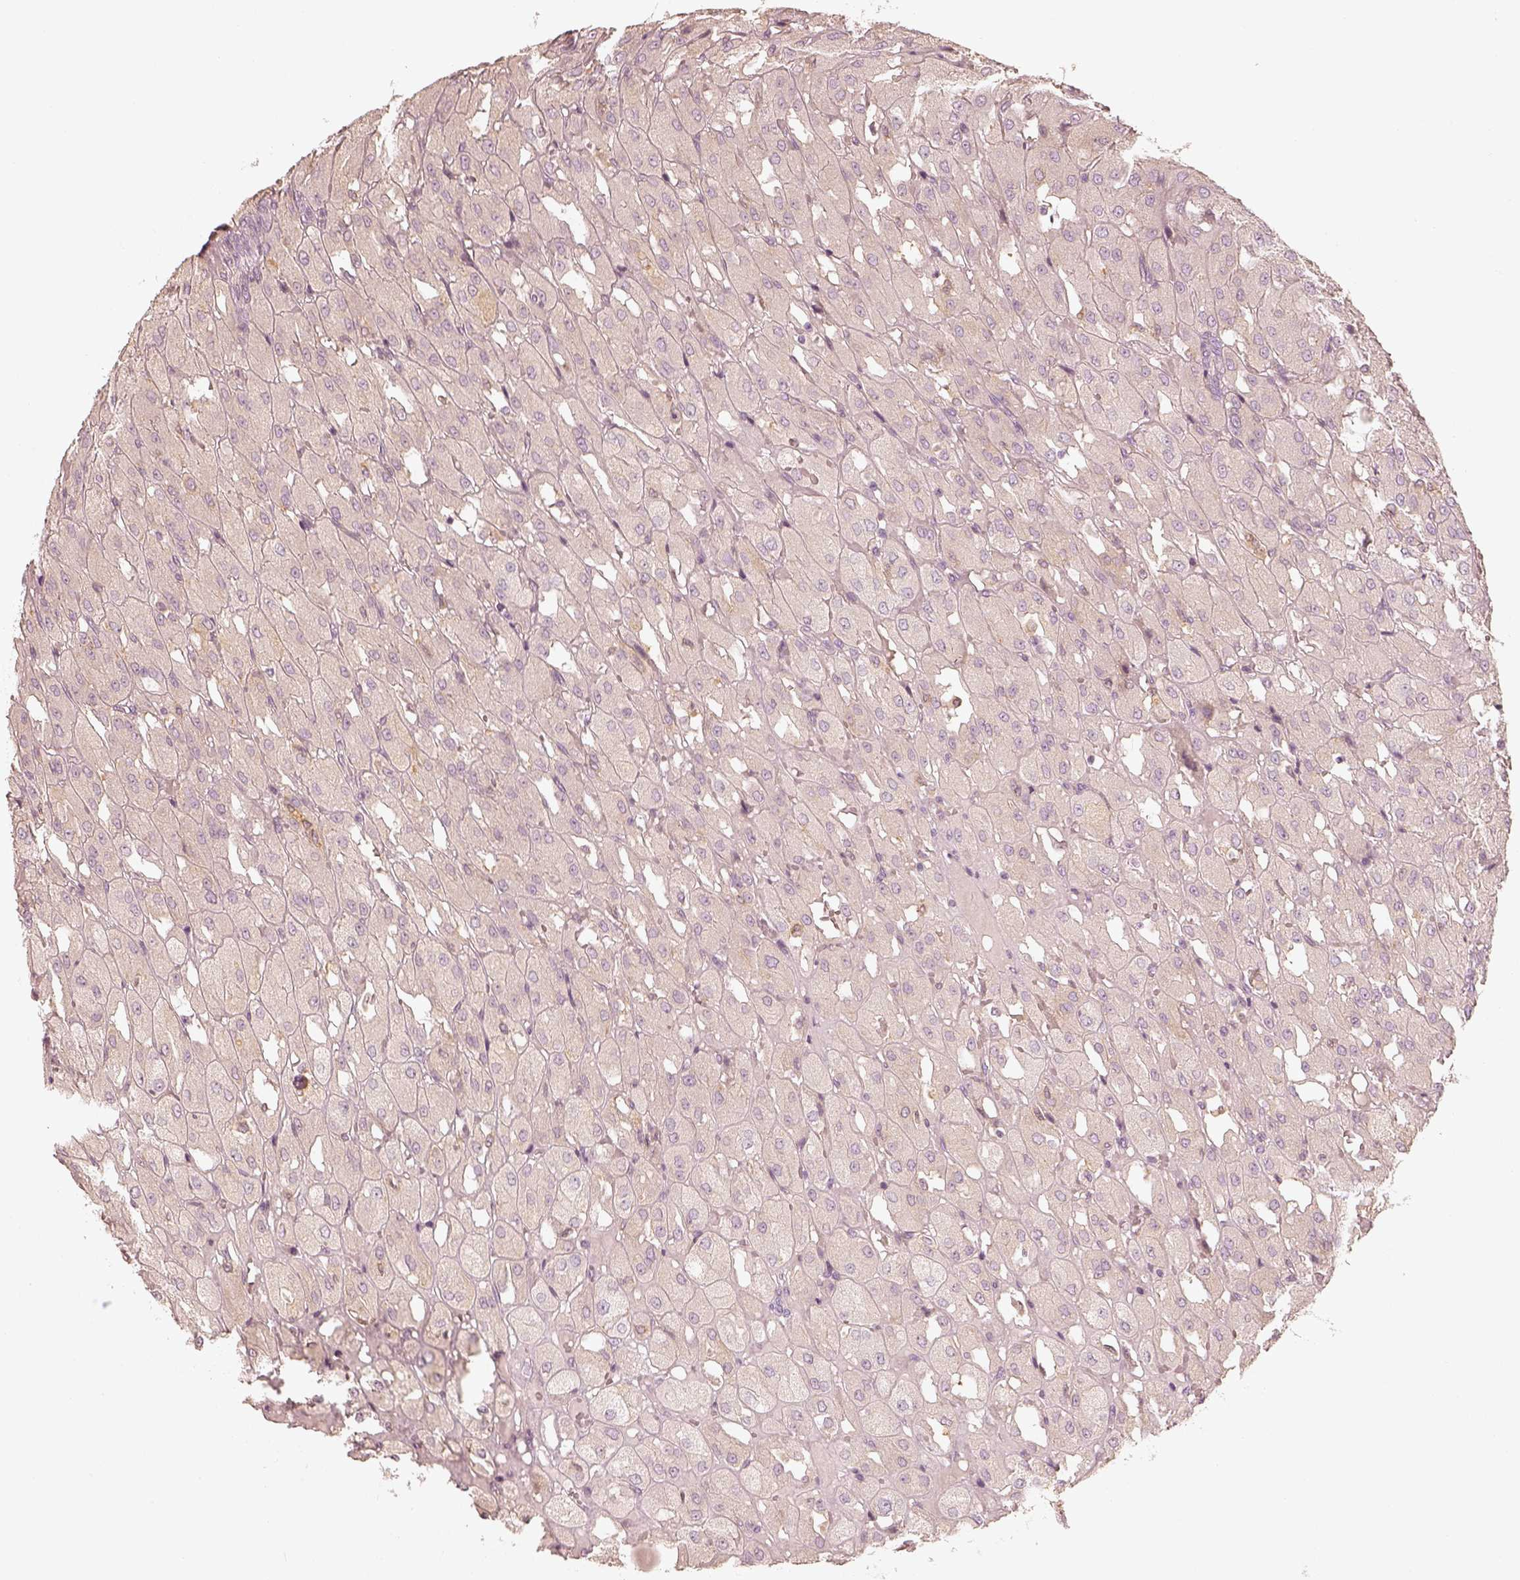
{"staining": {"intensity": "negative", "quantity": "none", "location": "none"}, "tissue": "renal cancer", "cell_type": "Tumor cells", "image_type": "cancer", "snomed": [{"axis": "morphology", "description": "Adenocarcinoma, NOS"}, {"axis": "topography", "description": "Kidney"}], "caption": "Immunohistochemical staining of human renal adenocarcinoma displays no significant expression in tumor cells.", "gene": "FMNL2", "patient": {"sex": "male", "age": 72}}